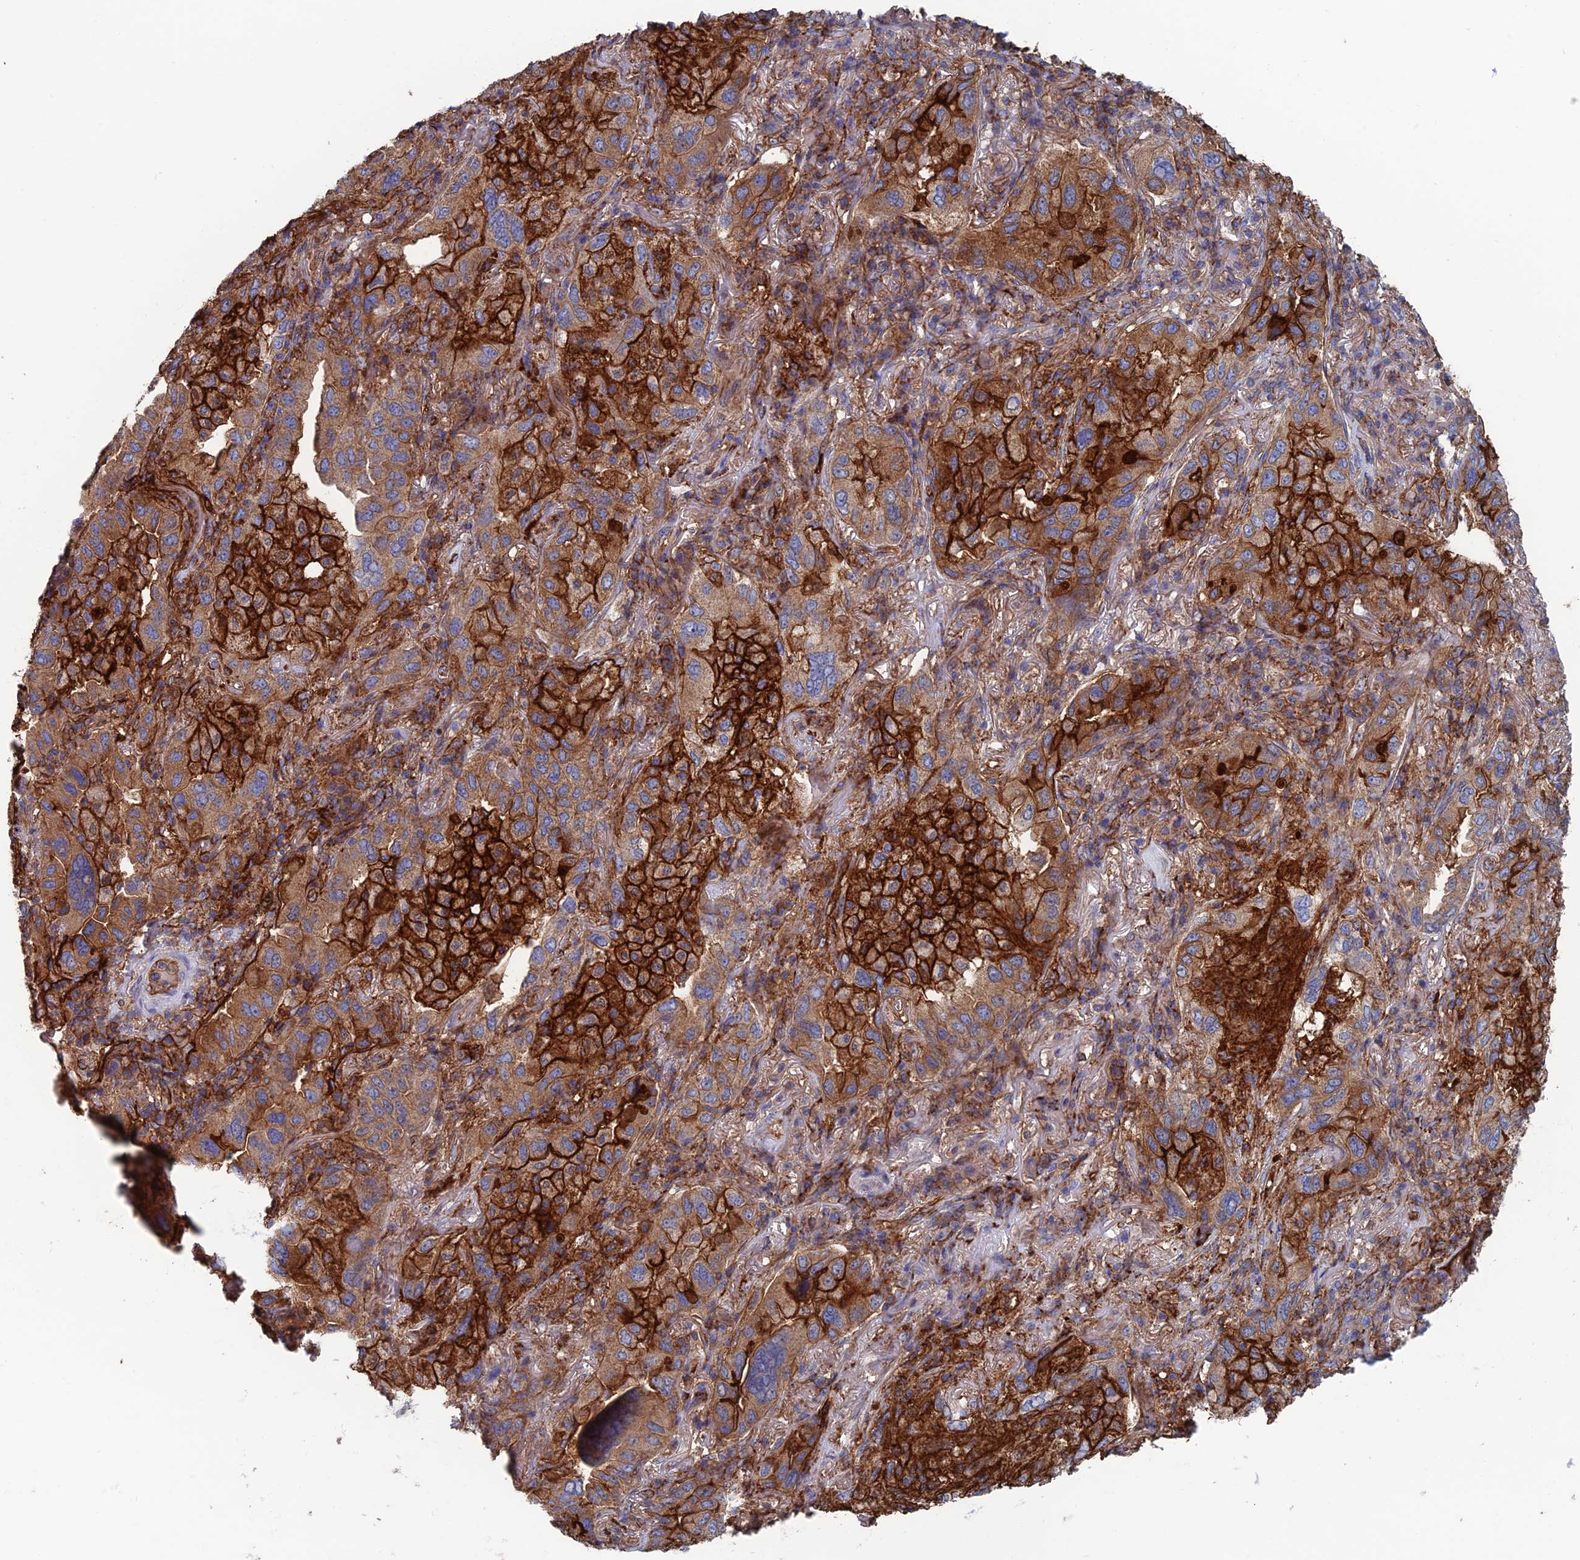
{"staining": {"intensity": "strong", "quantity": "25%-75%", "location": "cytoplasmic/membranous"}, "tissue": "lung cancer", "cell_type": "Tumor cells", "image_type": "cancer", "snomed": [{"axis": "morphology", "description": "Adenocarcinoma, NOS"}, {"axis": "topography", "description": "Lung"}], "caption": "High-power microscopy captured an immunohistochemistry histopathology image of adenocarcinoma (lung), revealing strong cytoplasmic/membranous expression in approximately 25%-75% of tumor cells.", "gene": "SNX11", "patient": {"sex": "female", "age": 69}}